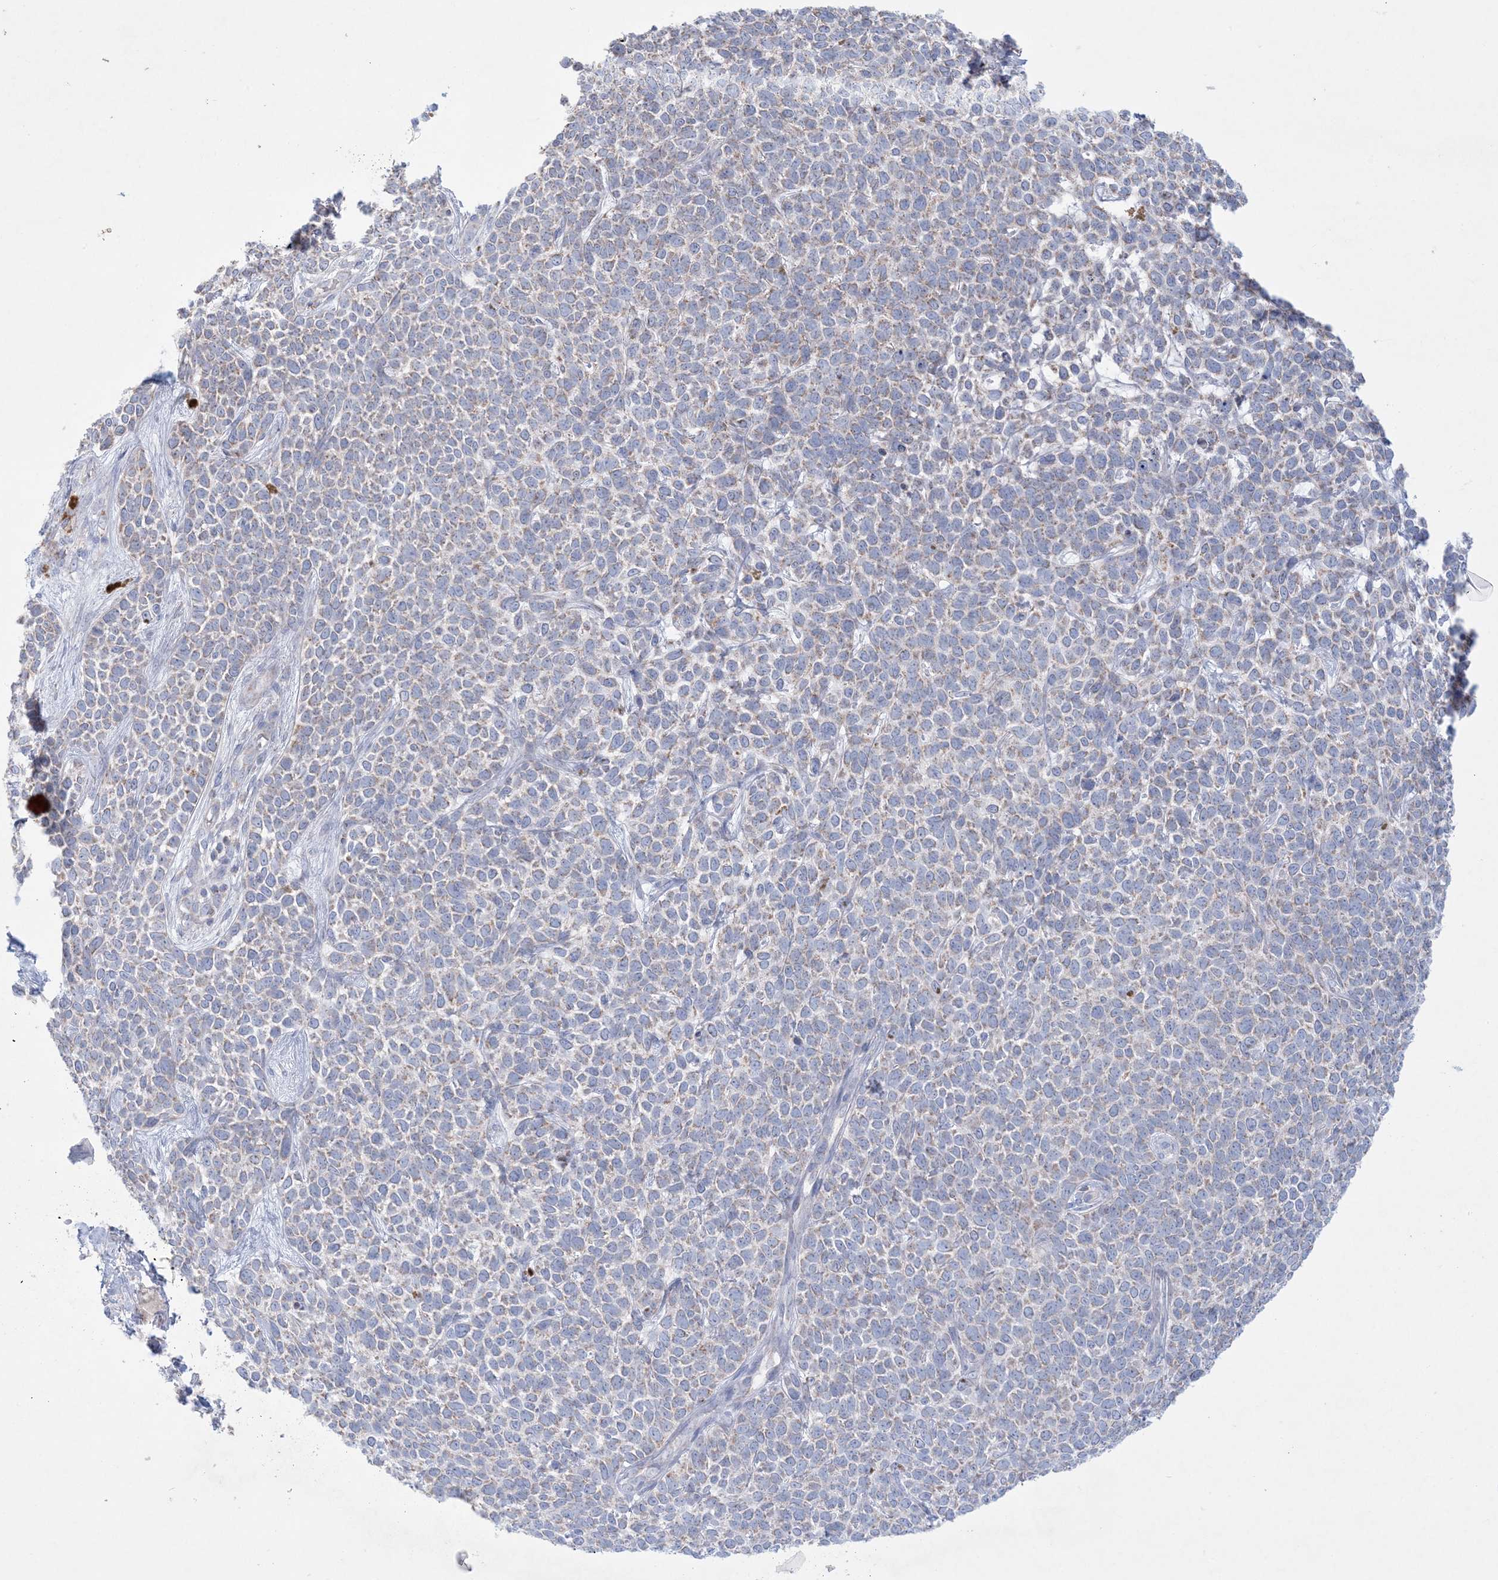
{"staining": {"intensity": "weak", "quantity": "<25%", "location": "cytoplasmic/membranous"}, "tissue": "skin cancer", "cell_type": "Tumor cells", "image_type": "cancer", "snomed": [{"axis": "morphology", "description": "Basal cell carcinoma"}, {"axis": "topography", "description": "Skin"}], "caption": "Tumor cells show no significant protein positivity in basal cell carcinoma (skin).", "gene": "KCTD6", "patient": {"sex": "female", "age": 84}}